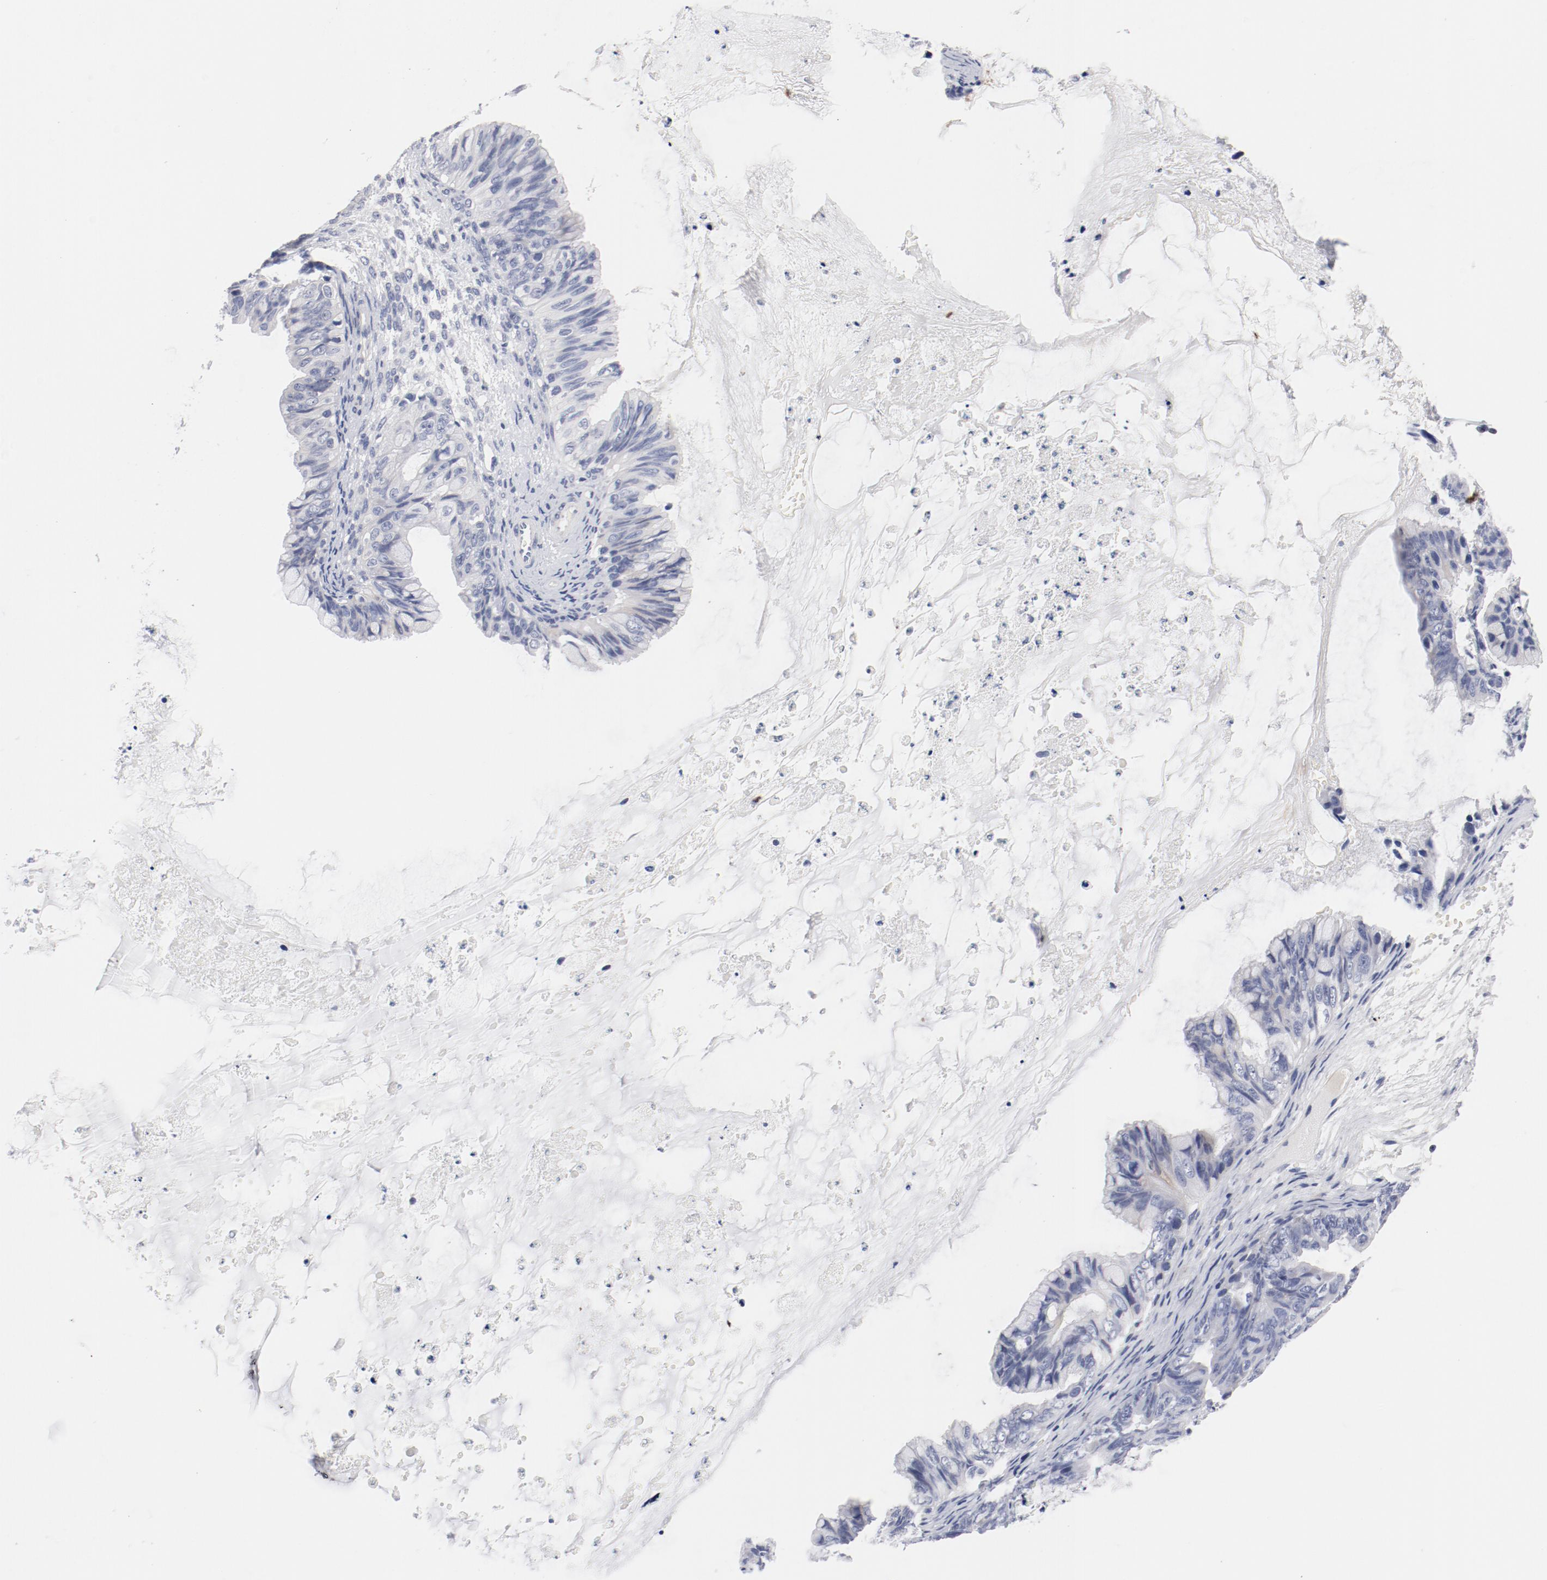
{"staining": {"intensity": "negative", "quantity": "none", "location": "none"}, "tissue": "ovarian cancer", "cell_type": "Tumor cells", "image_type": "cancer", "snomed": [{"axis": "morphology", "description": "Cystadenocarcinoma, mucinous, NOS"}, {"axis": "topography", "description": "Ovary"}], "caption": "Tumor cells are negative for brown protein staining in mucinous cystadenocarcinoma (ovarian).", "gene": "KCNK13", "patient": {"sex": "female", "age": 36}}